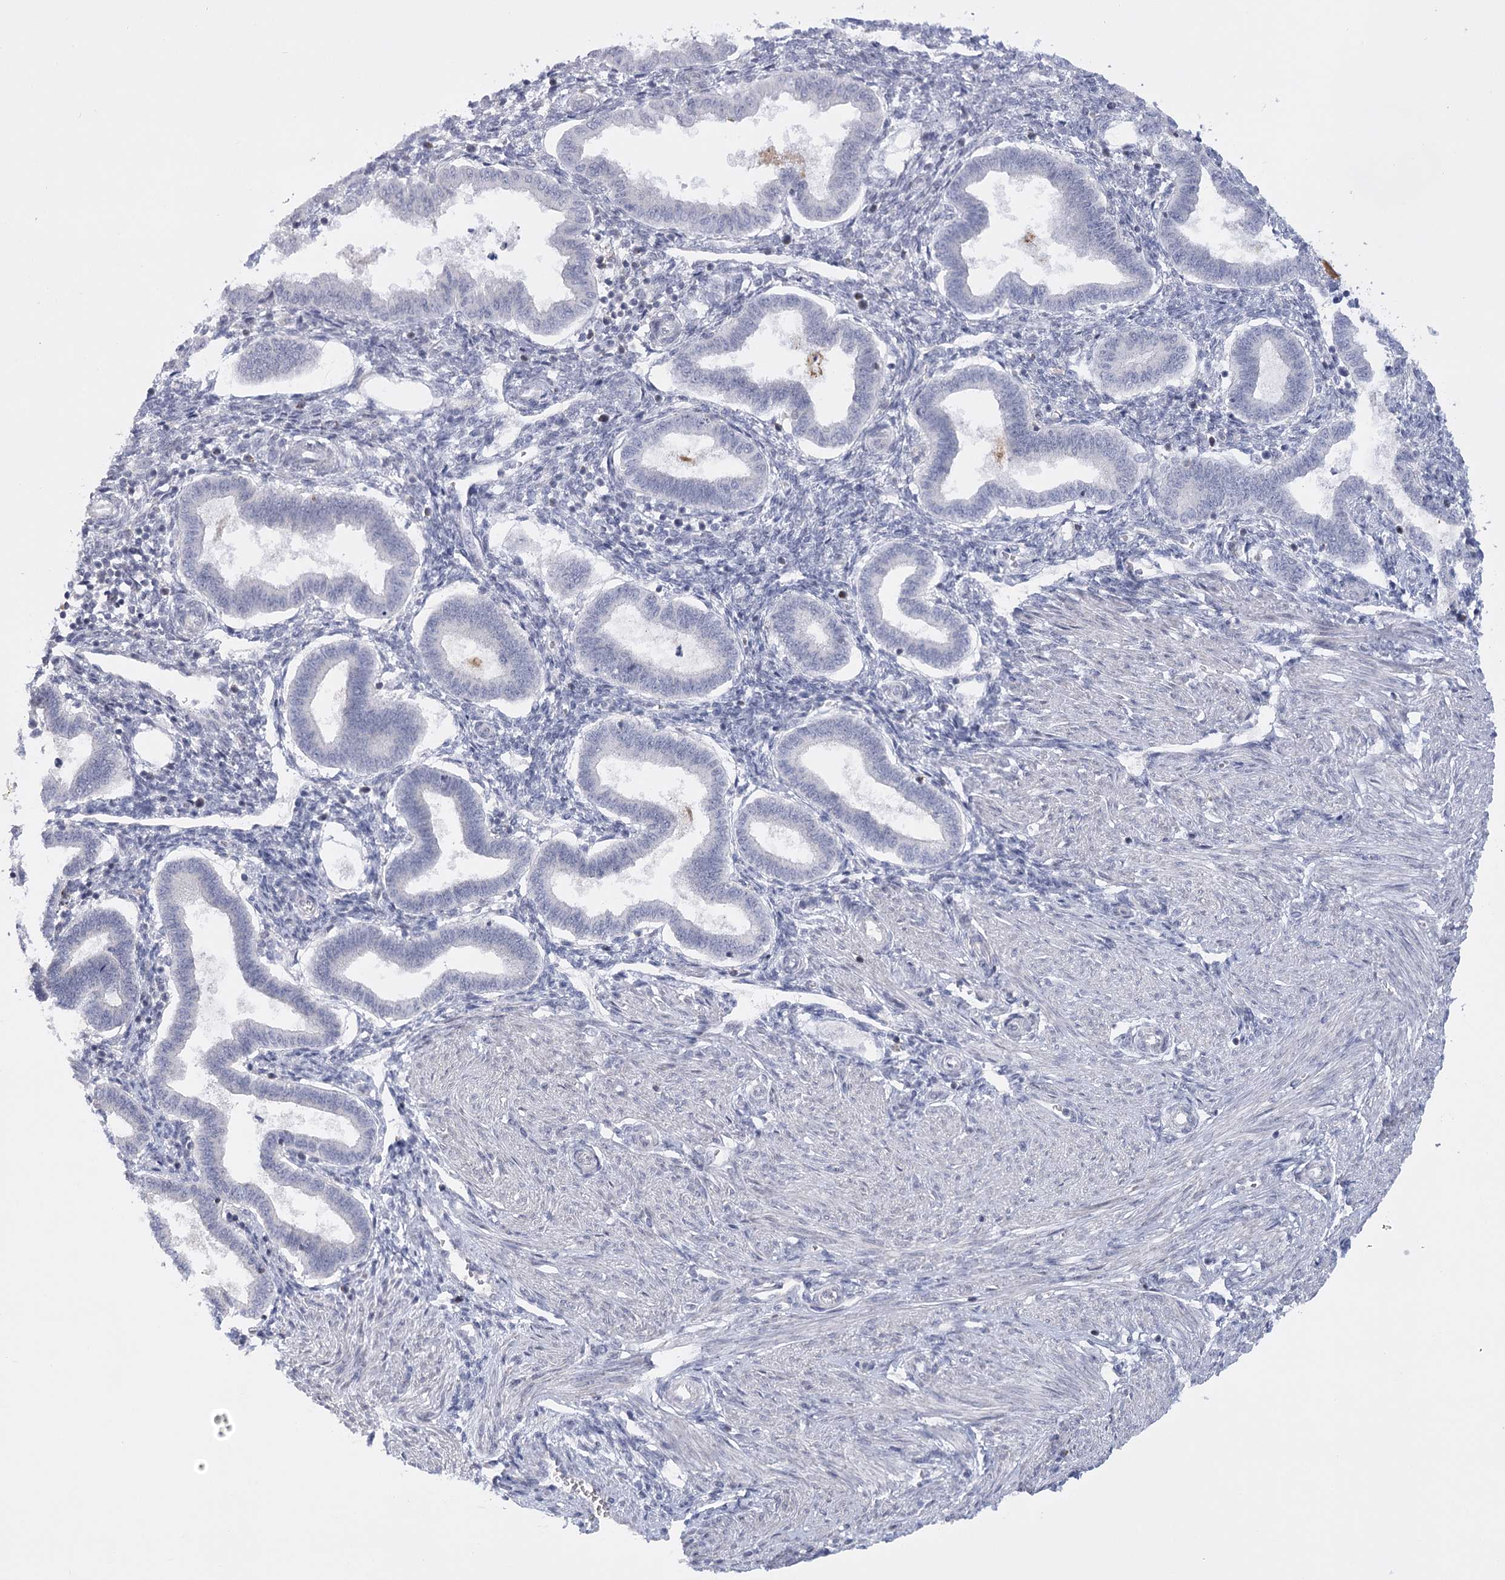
{"staining": {"intensity": "negative", "quantity": "none", "location": "none"}, "tissue": "endometrium", "cell_type": "Cells in endometrial stroma", "image_type": "normal", "snomed": [{"axis": "morphology", "description": "Normal tissue, NOS"}, {"axis": "topography", "description": "Endometrium"}], "caption": "This is a image of immunohistochemistry (IHC) staining of unremarkable endometrium, which shows no positivity in cells in endometrial stroma.", "gene": "FAM76B", "patient": {"sex": "female", "age": 24}}